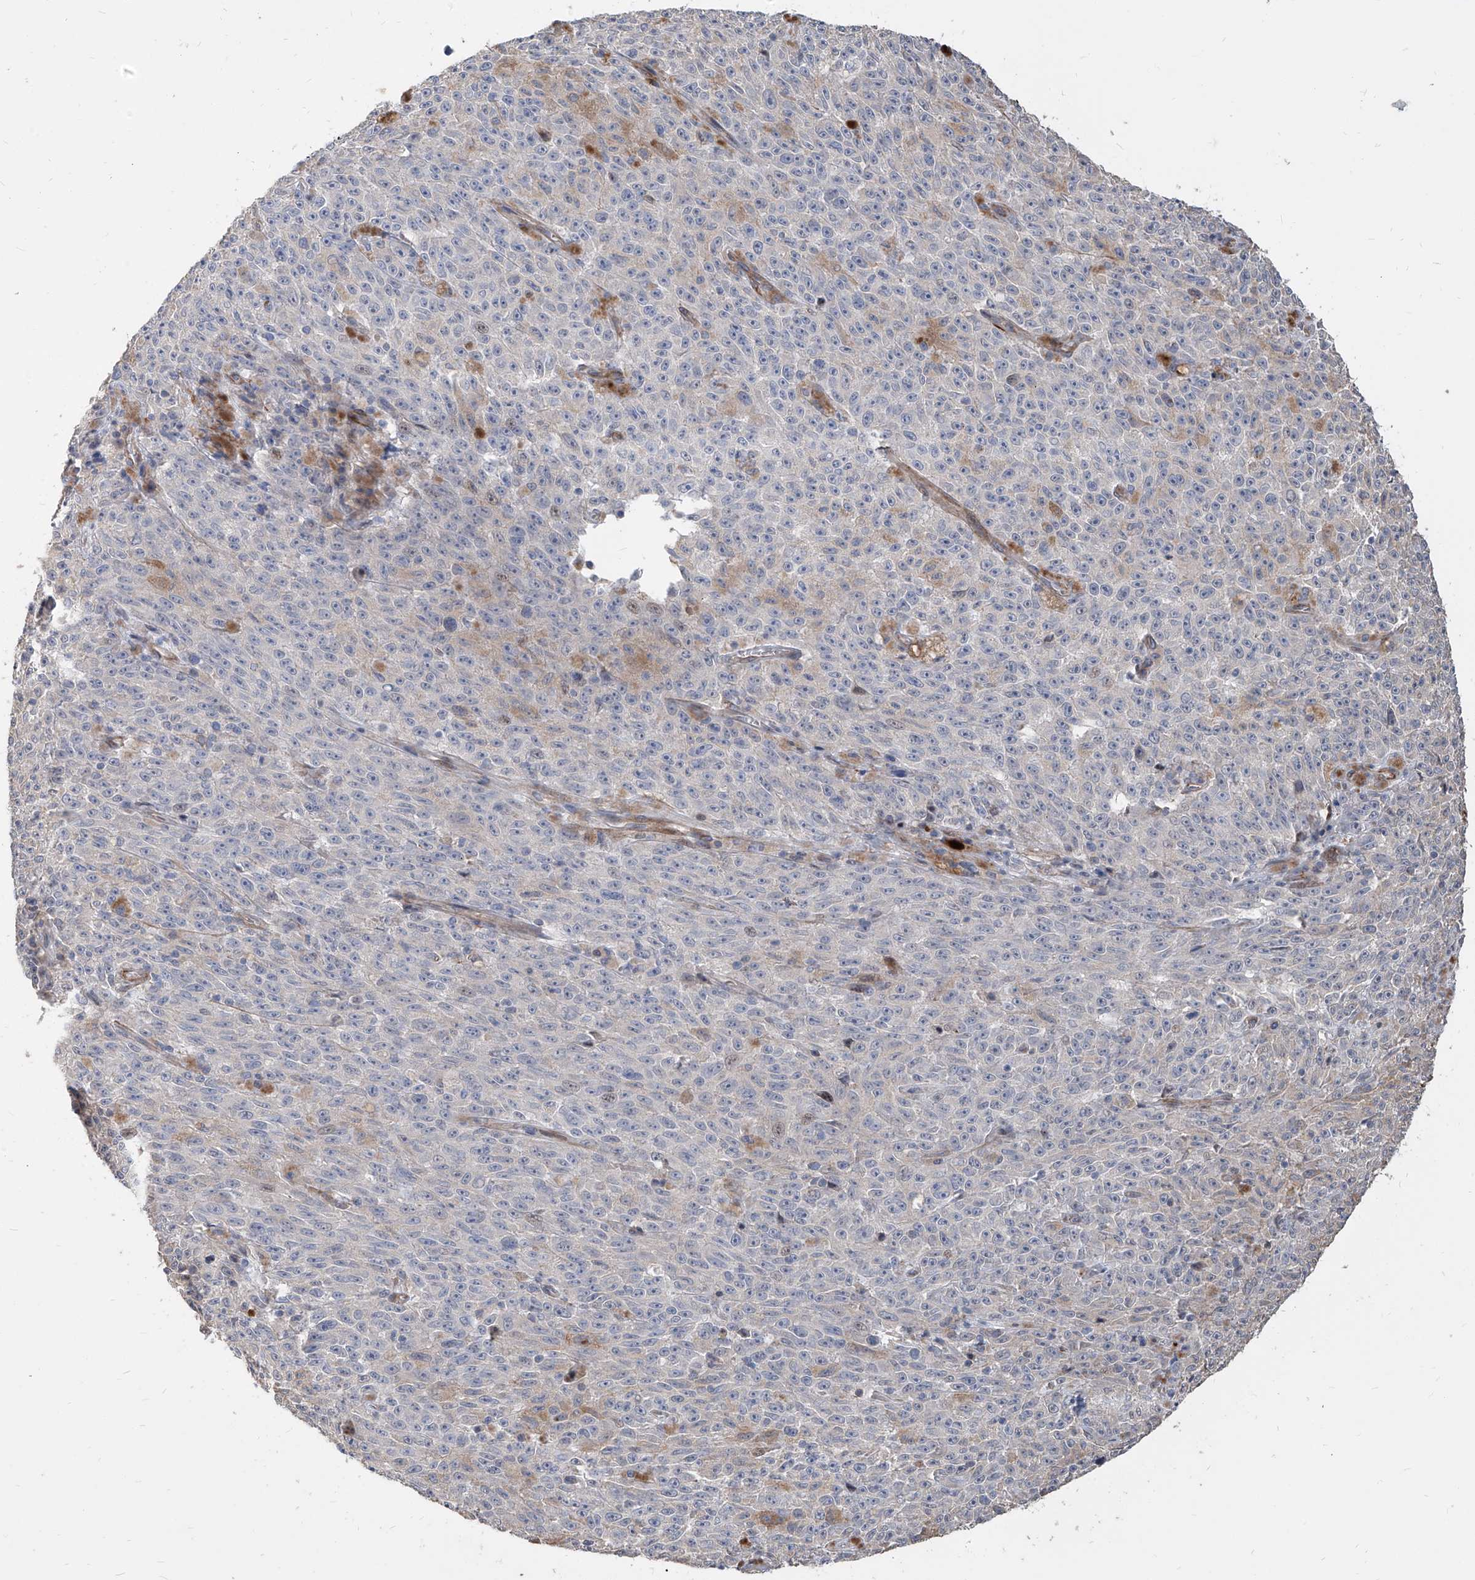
{"staining": {"intensity": "negative", "quantity": "none", "location": "none"}, "tissue": "melanoma", "cell_type": "Tumor cells", "image_type": "cancer", "snomed": [{"axis": "morphology", "description": "Malignant melanoma, NOS"}, {"axis": "topography", "description": "Skin"}], "caption": "The histopathology image reveals no significant positivity in tumor cells of melanoma. Brightfield microscopy of immunohistochemistry (IHC) stained with DAB (3,3'-diaminobenzidine) (brown) and hematoxylin (blue), captured at high magnification.", "gene": "FAM83B", "patient": {"sex": "female", "age": 82}}